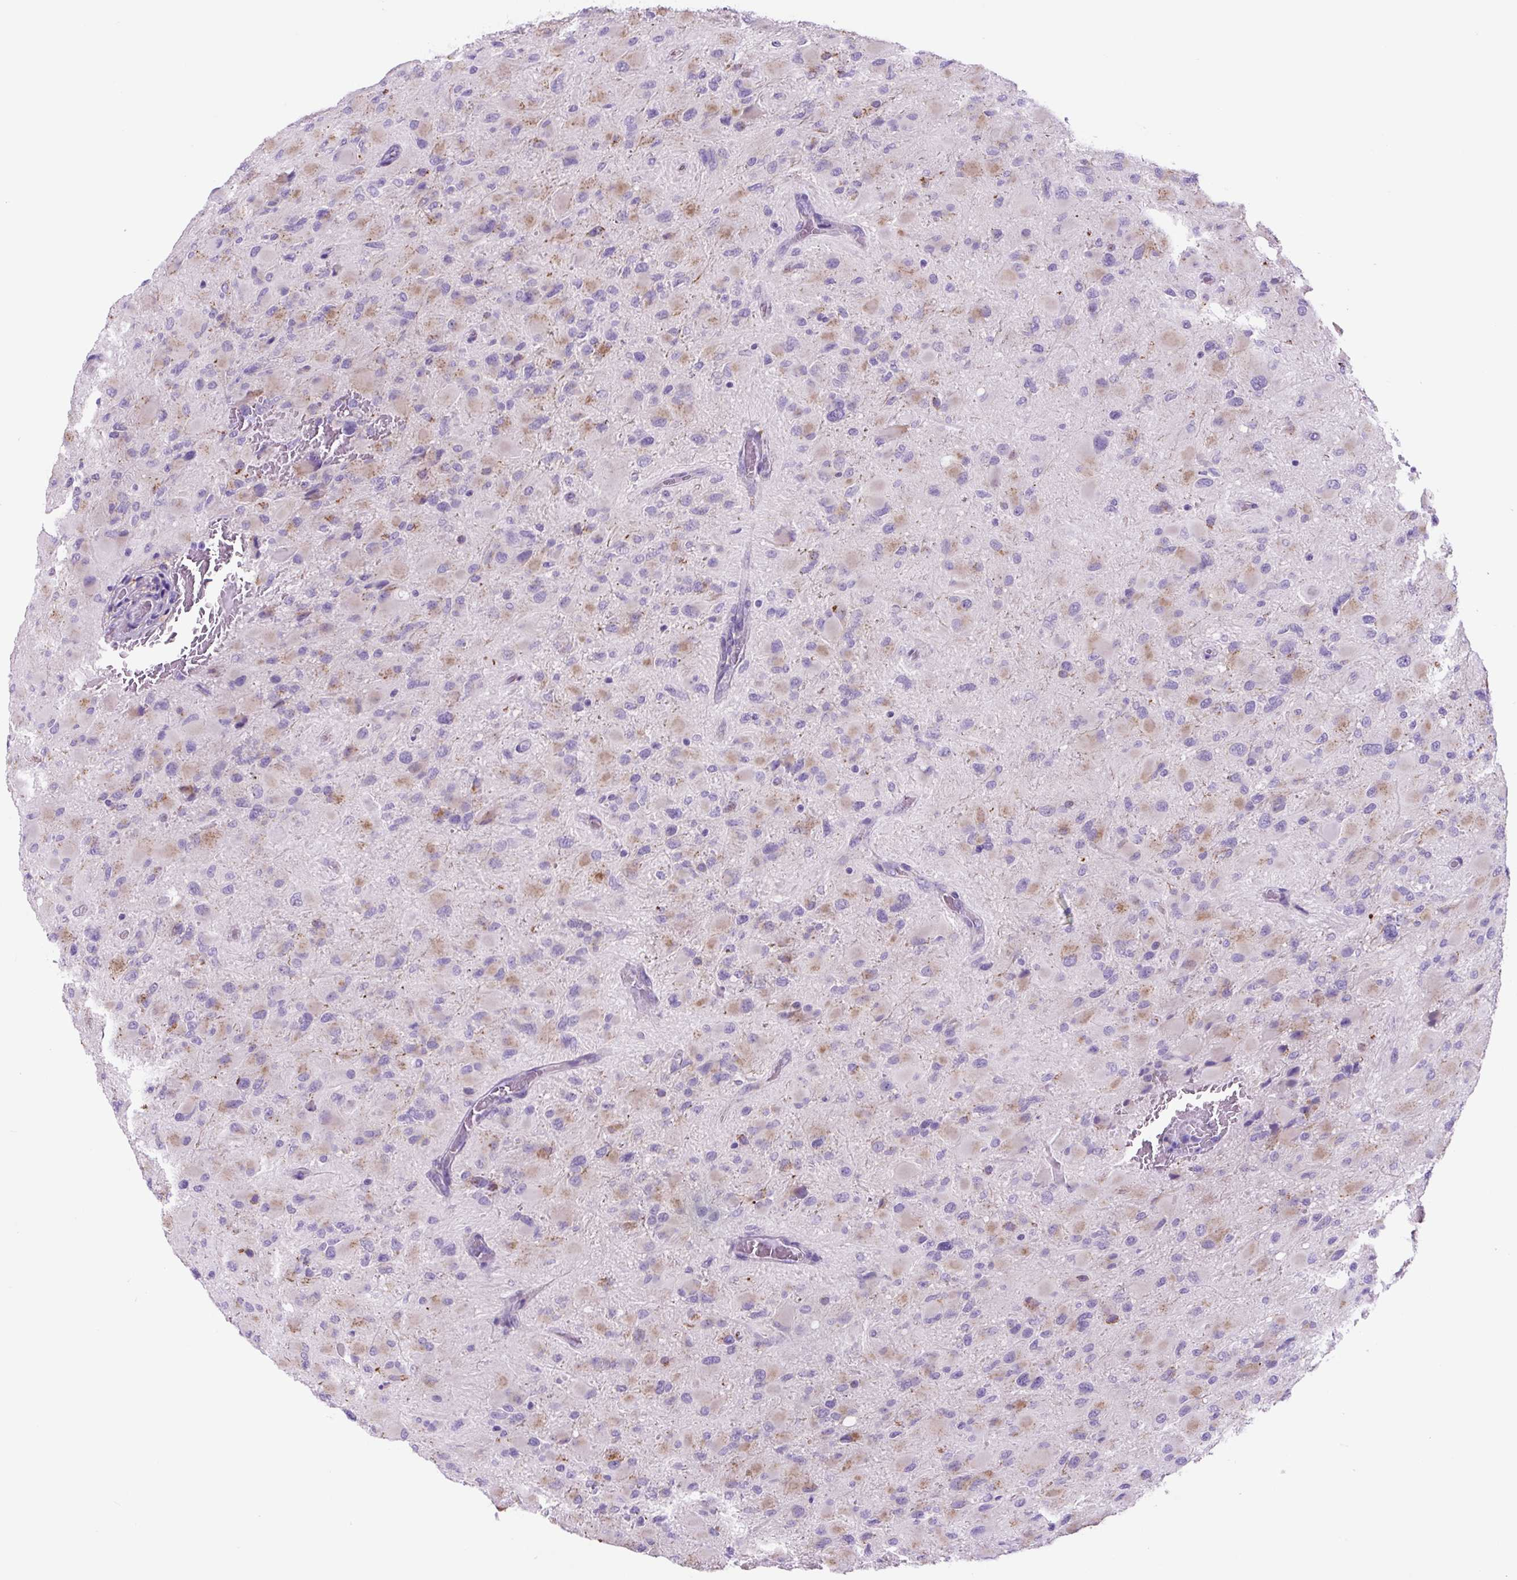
{"staining": {"intensity": "weak", "quantity": "25%-75%", "location": "cytoplasmic/membranous"}, "tissue": "glioma", "cell_type": "Tumor cells", "image_type": "cancer", "snomed": [{"axis": "morphology", "description": "Glioma, malignant, High grade"}, {"axis": "topography", "description": "Cerebral cortex"}], "caption": "High-grade glioma (malignant) stained with DAB (3,3'-diaminobenzidine) immunohistochemistry (IHC) shows low levels of weak cytoplasmic/membranous staining in approximately 25%-75% of tumor cells.", "gene": "LCN10", "patient": {"sex": "female", "age": 36}}